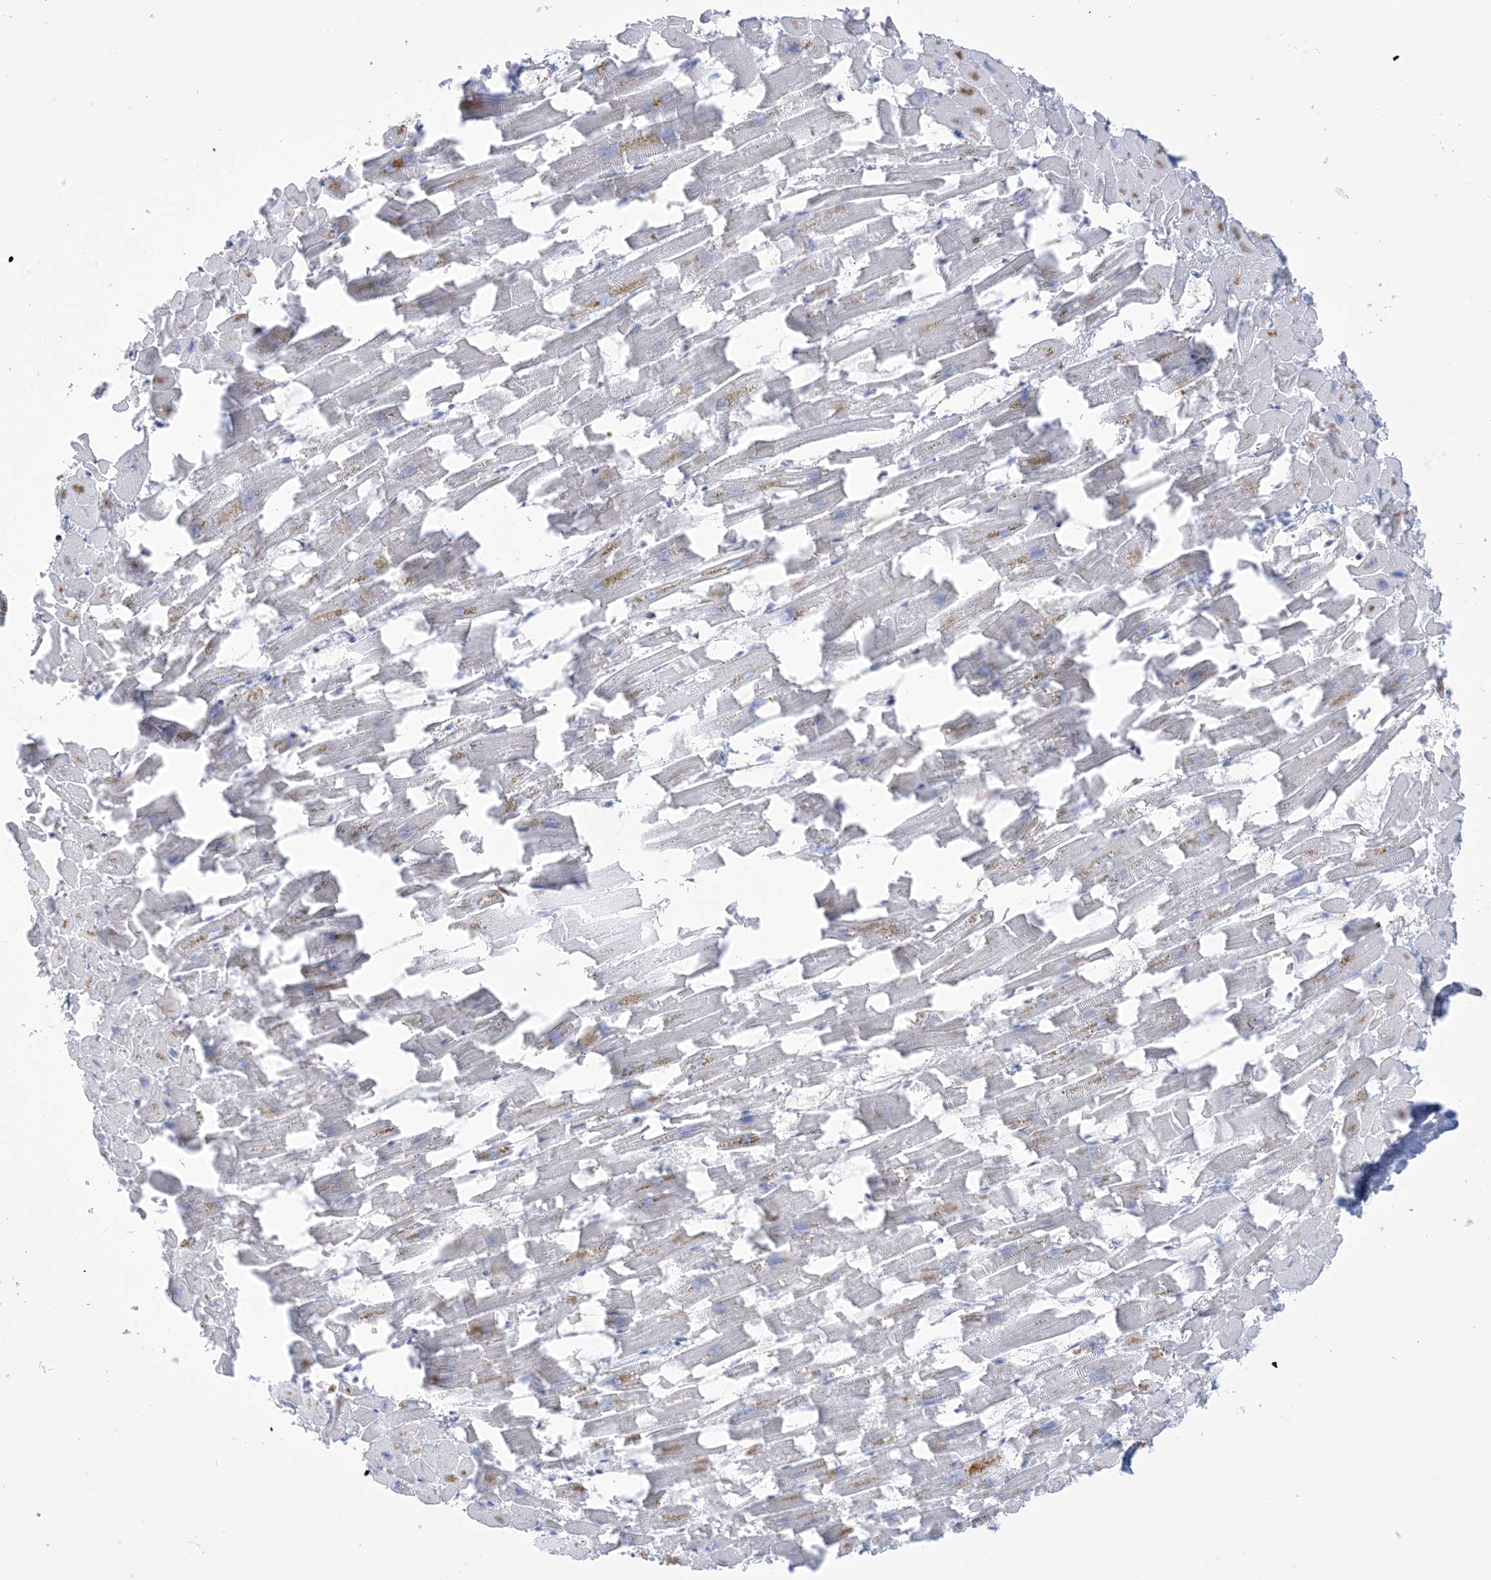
{"staining": {"intensity": "negative", "quantity": "none", "location": "none"}, "tissue": "heart muscle", "cell_type": "Cardiomyocytes", "image_type": "normal", "snomed": [{"axis": "morphology", "description": "Normal tissue, NOS"}, {"axis": "topography", "description": "Heart"}], "caption": "Histopathology image shows no protein positivity in cardiomyocytes of normal heart muscle.", "gene": "B3GNT7", "patient": {"sex": "female", "age": 64}}